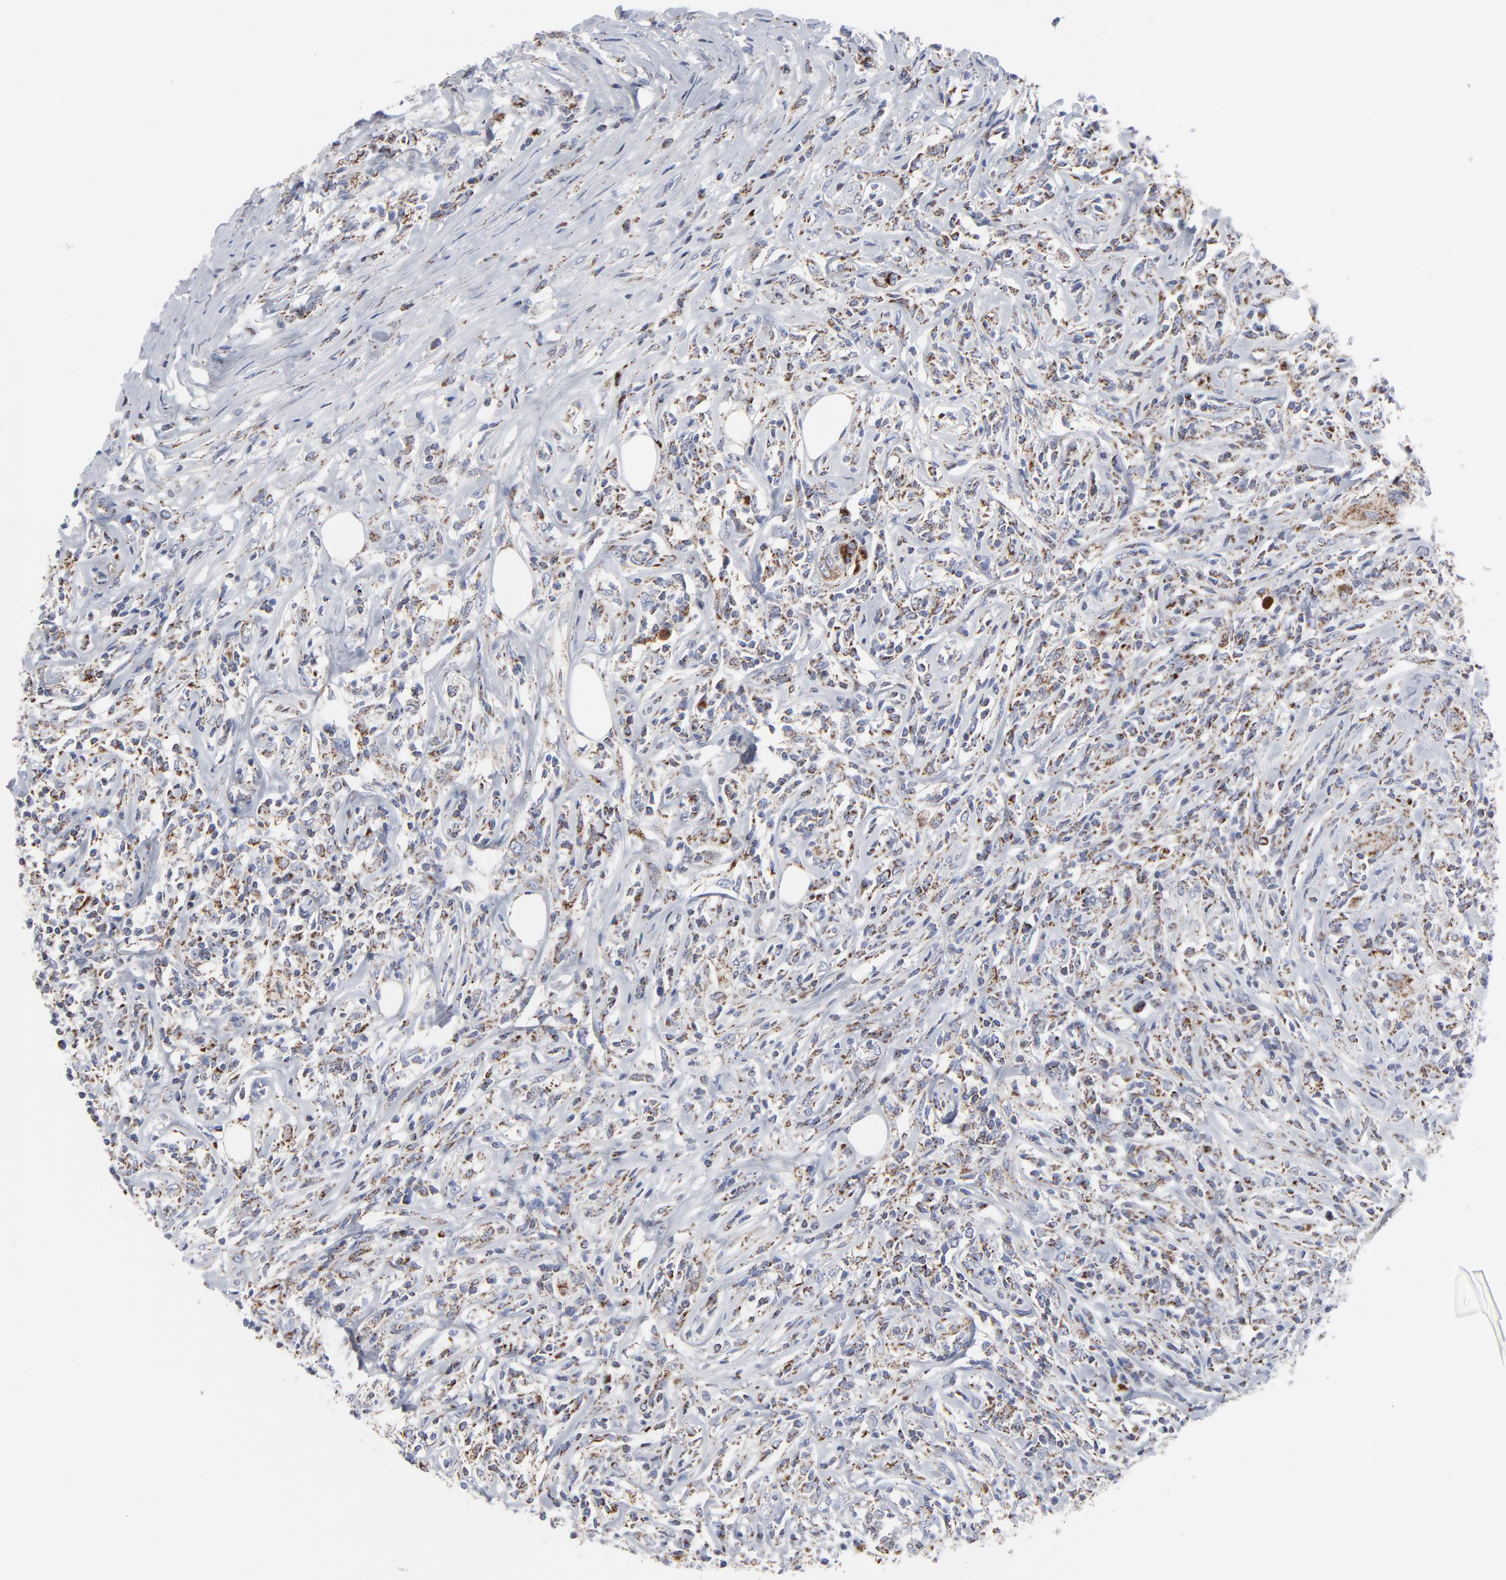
{"staining": {"intensity": "weak", "quantity": "25%-75%", "location": "cytoplasmic/membranous"}, "tissue": "lymphoma", "cell_type": "Tumor cells", "image_type": "cancer", "snomed": [{"axis": "morphology", "description": "Malignant lymphoma, non-Hodgkin's type, High grade"}, {"axis": "topography", "description": "Lymph node"}], "caption": "This photomicrograph exhibits lymphoma stained with immunohistochemistry to label a protein in brown. The cytoplasmic/membranous of tumor cells show weak positivity for the protein. Nuclei are counter-stained blue.", "gene": "TXNRD2", "patient": {"sex": "female", "age": 84}}